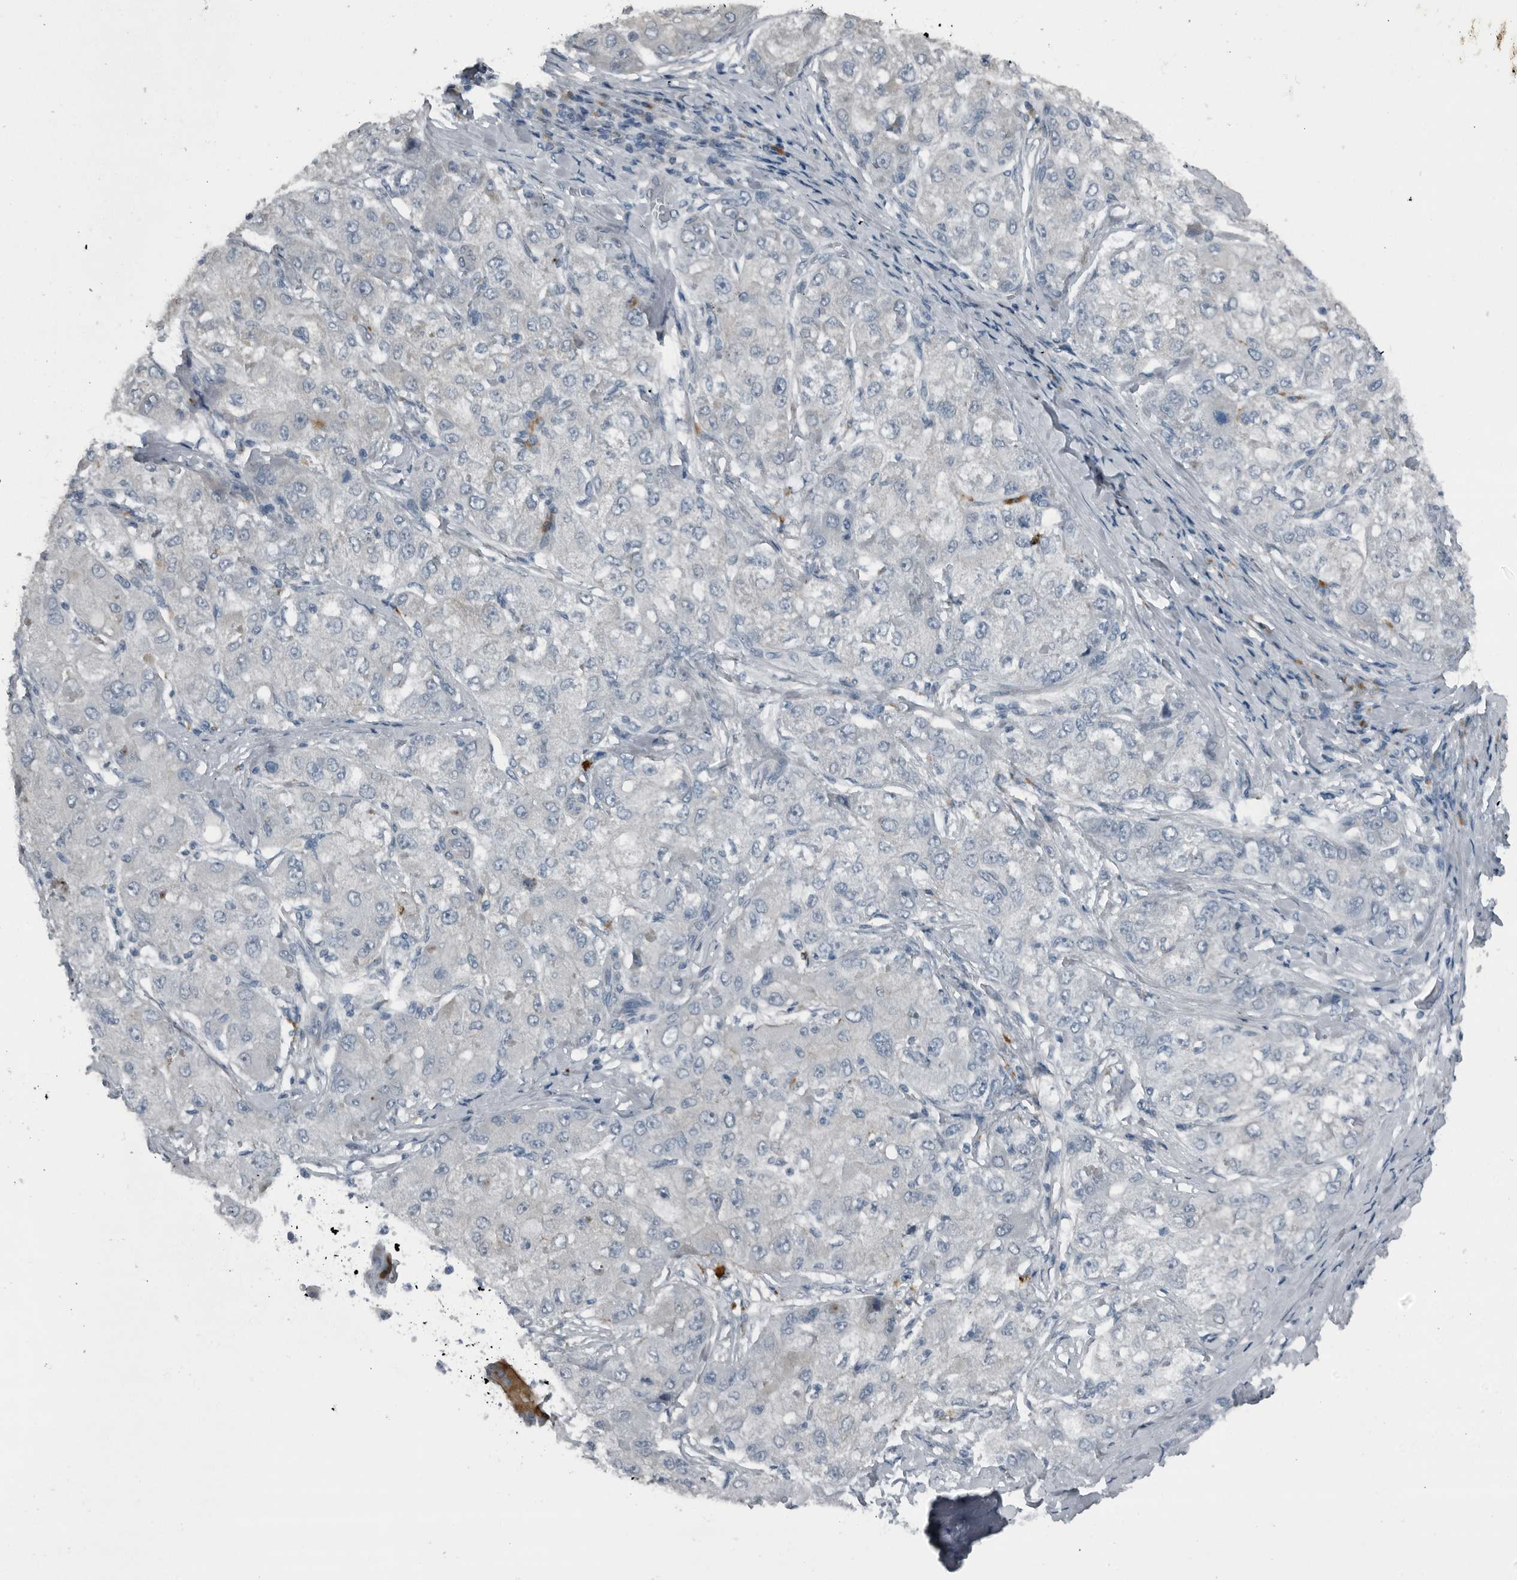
{"staining": {"intensity": "negative", "quantity": "none", "location": "none"}, "tissue": "liver cancer", "cell_type": "Tumor cells", "image_type": "cancer", "snomed": [{"axis": "morphology", "description": "Carcinoma, Hepatocellular, NOS"}, {"axis": "topography", "description": "Liver"}], "caption": "Immunohistochemical staining of human liver hepatocellular carcinoma shows no significant staining in tumor cells.", "gene": "GAK", "patient": {"sex": "male", "age": 80}}